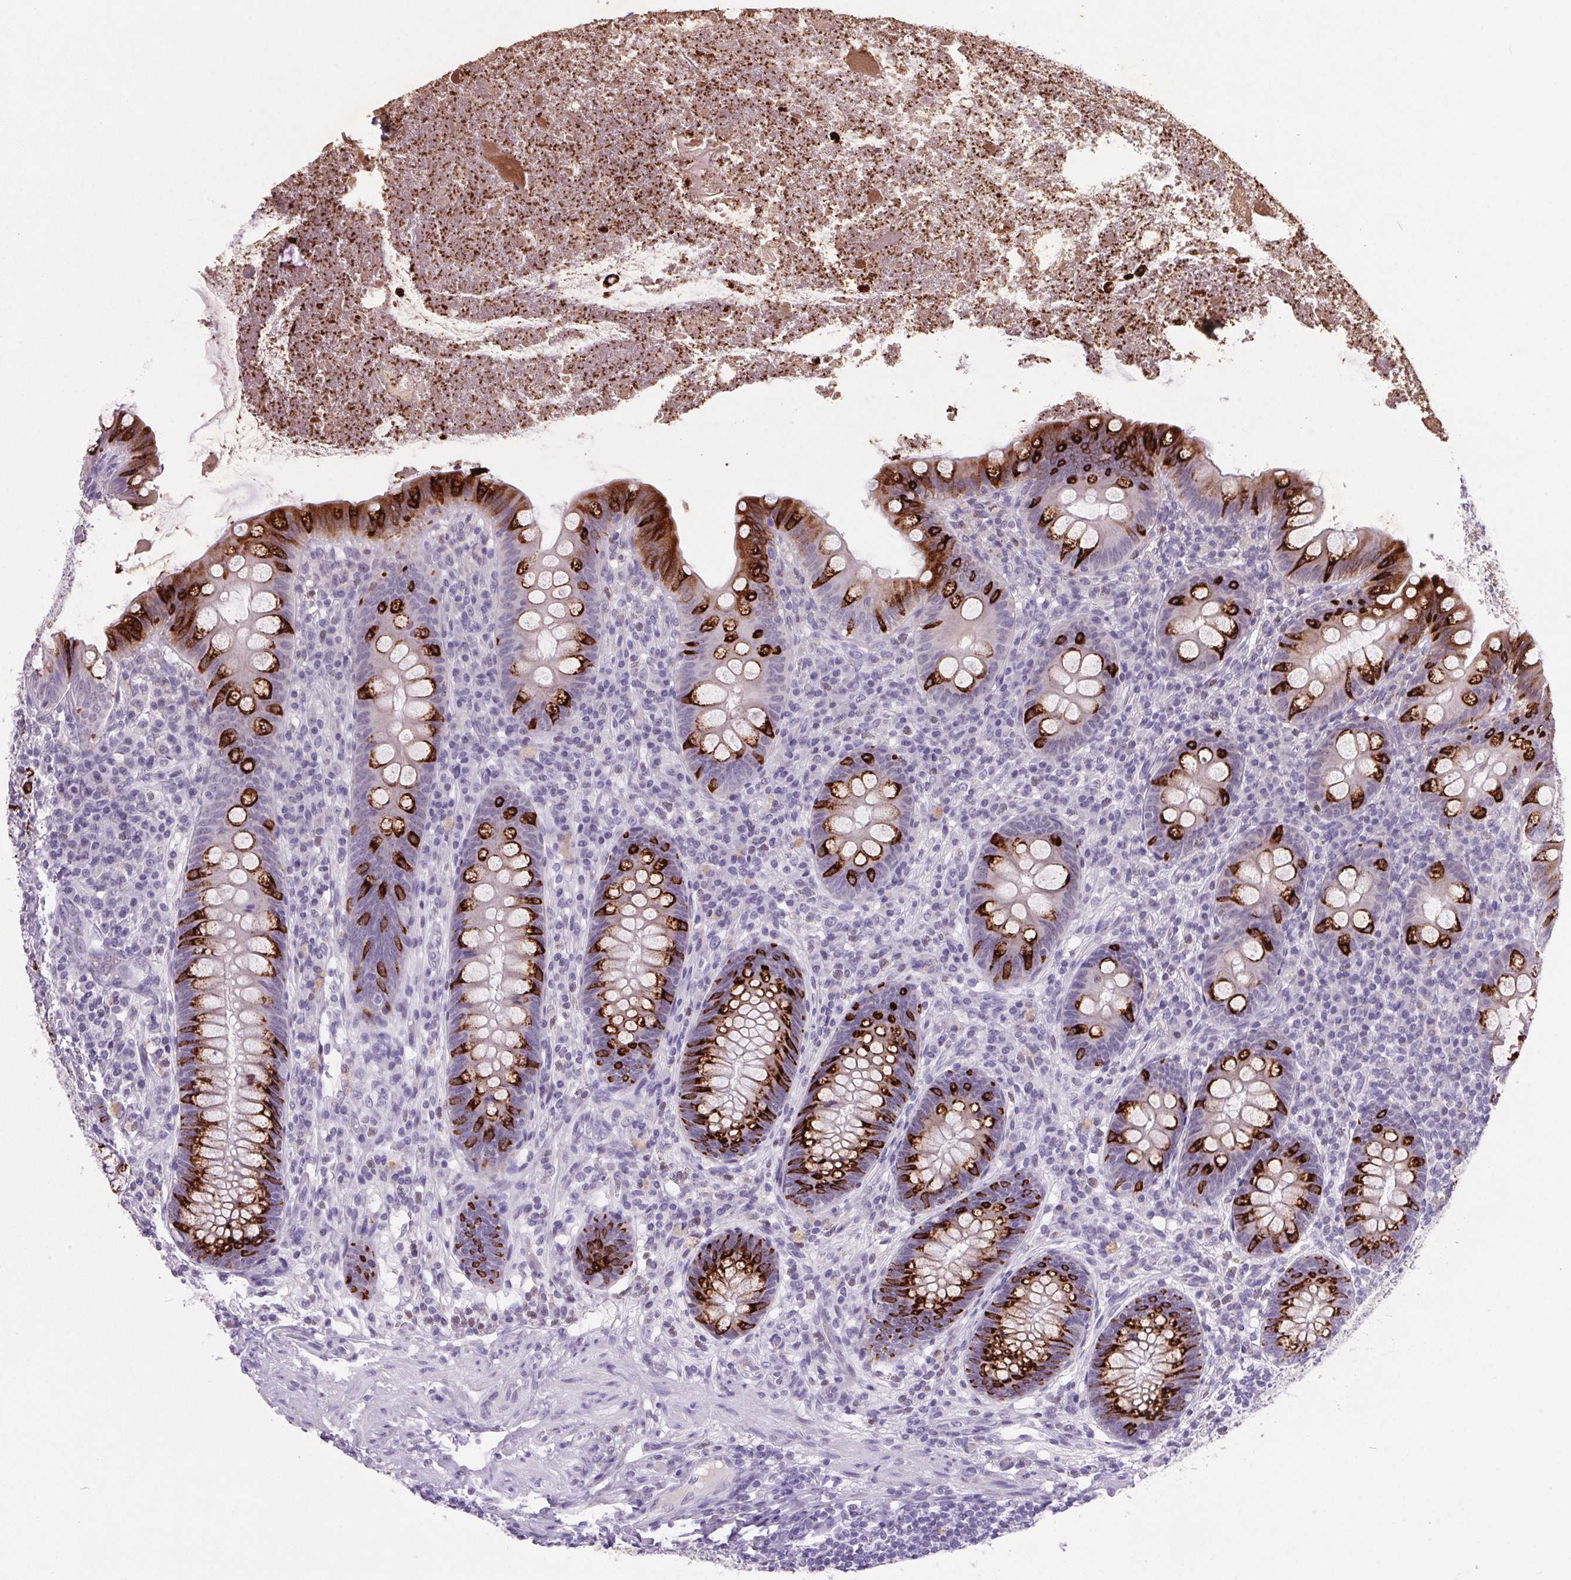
{"staining": {"intensity": "strong", "quantity": "<25%", "location": "cytoplasmic/membranous"}, "tissue": "appendix", "cell_type": "Glandular cells", "image_type": "normal", "snomed": [{"axis": "morphology", "description": "Normal tissue, NOS"}, {"axis": "topography", "description": "Appendix"}], "caption": "Immunohistochemical staining of benign human appendix shows strong cytoplasmic/membranous protein staining in about <25% of glandular cells.", "gene": "TRDN", "patient": {"sex": "male", "age": 71}}